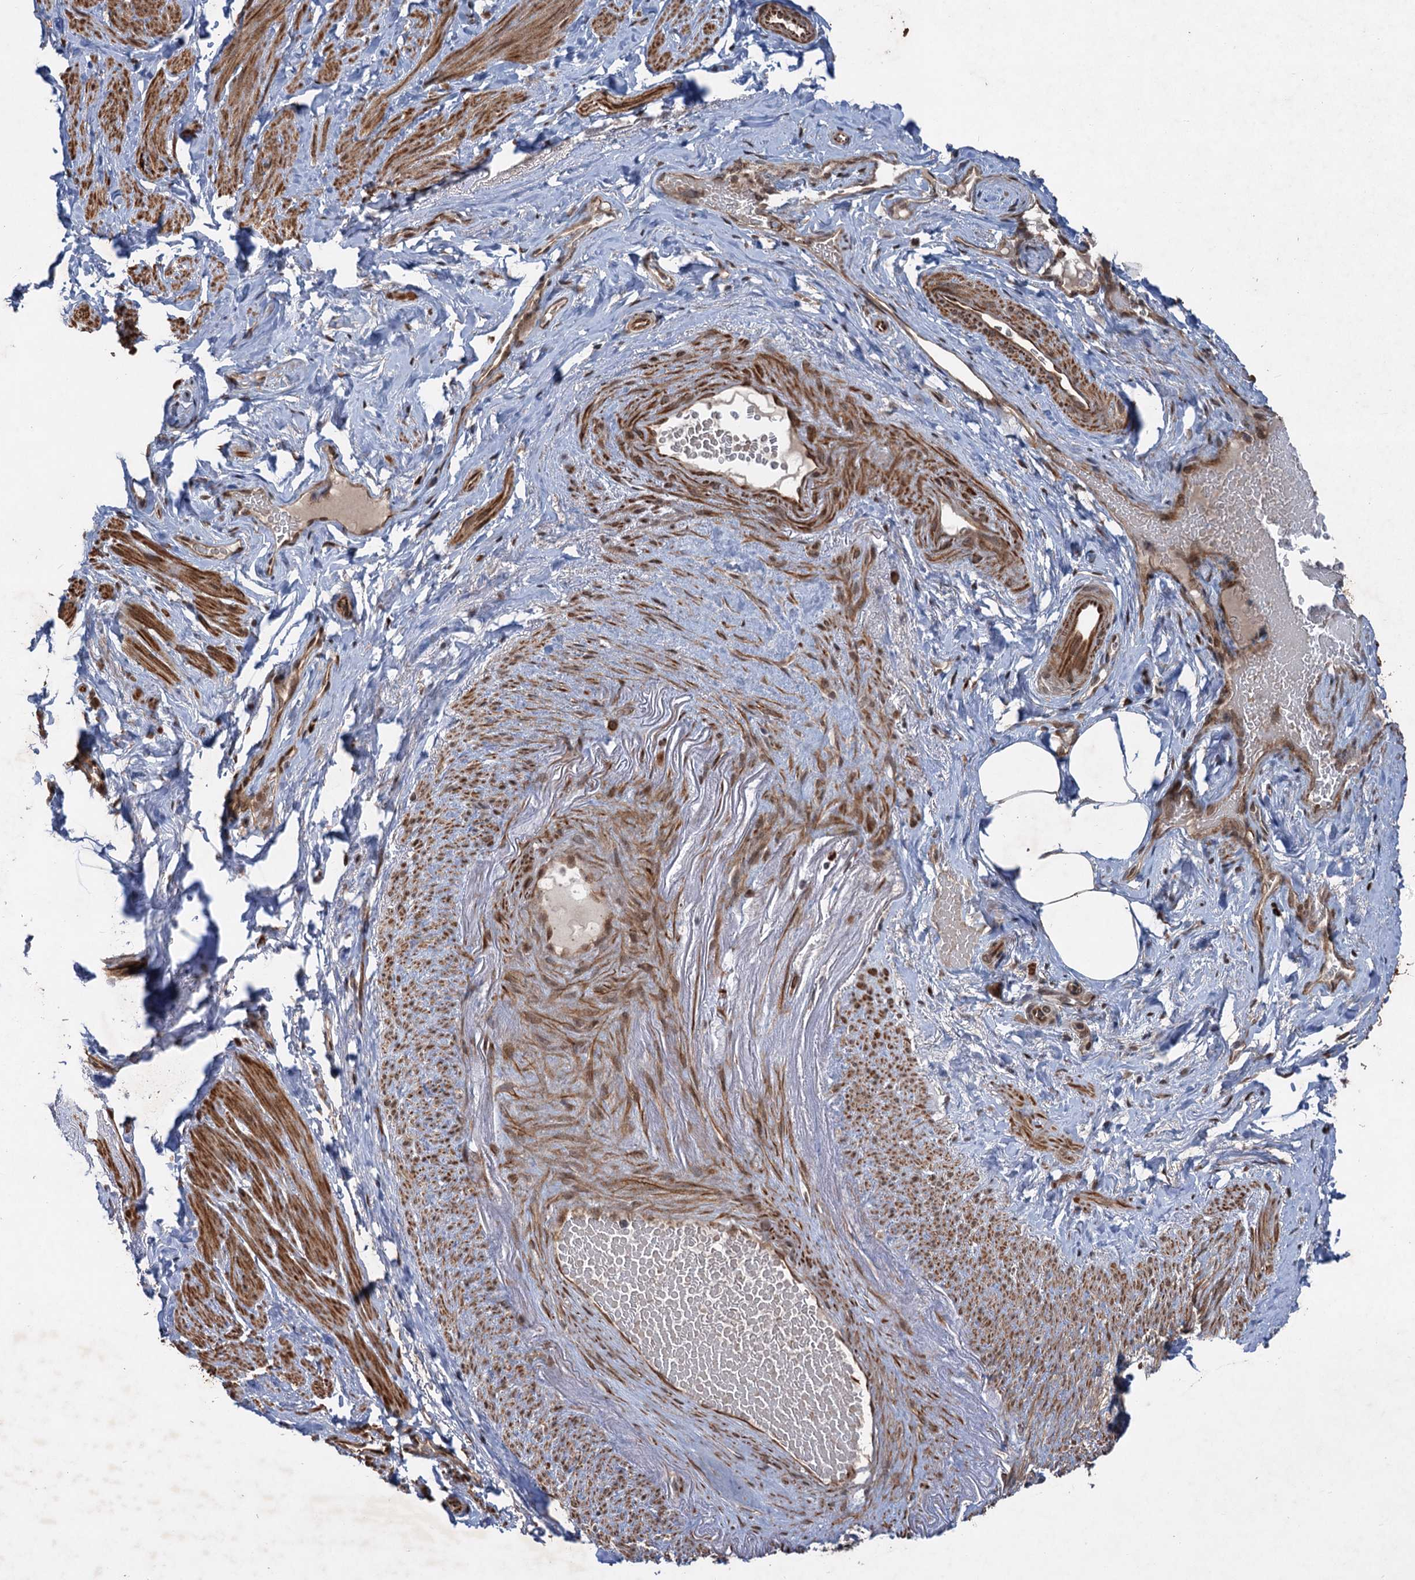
{"staining": {"intensity": "moderate", "quantity": "25%-75%", "location": "cytoplasmic/membranous"}, "tissue": "smooth muscle", "cell_type": "Smooth muscle cells", "image_type": "normal", "snomed": [{"axis": "morphology", "description": "Normal tissue, NOS"}, {"axis": "topography", "description": "Smooth muscle"}, {"axis": "topography", "description": "Peripheral nerve tissue"}], "caption": "Protein analysis of benign smooth muscle exhibits moderate cytoplasmic/membranous positivity in about 25%-75% of smooth muscle cells.", "gene": "TTC31", "patient": {"sex": "male", "age": 69}}